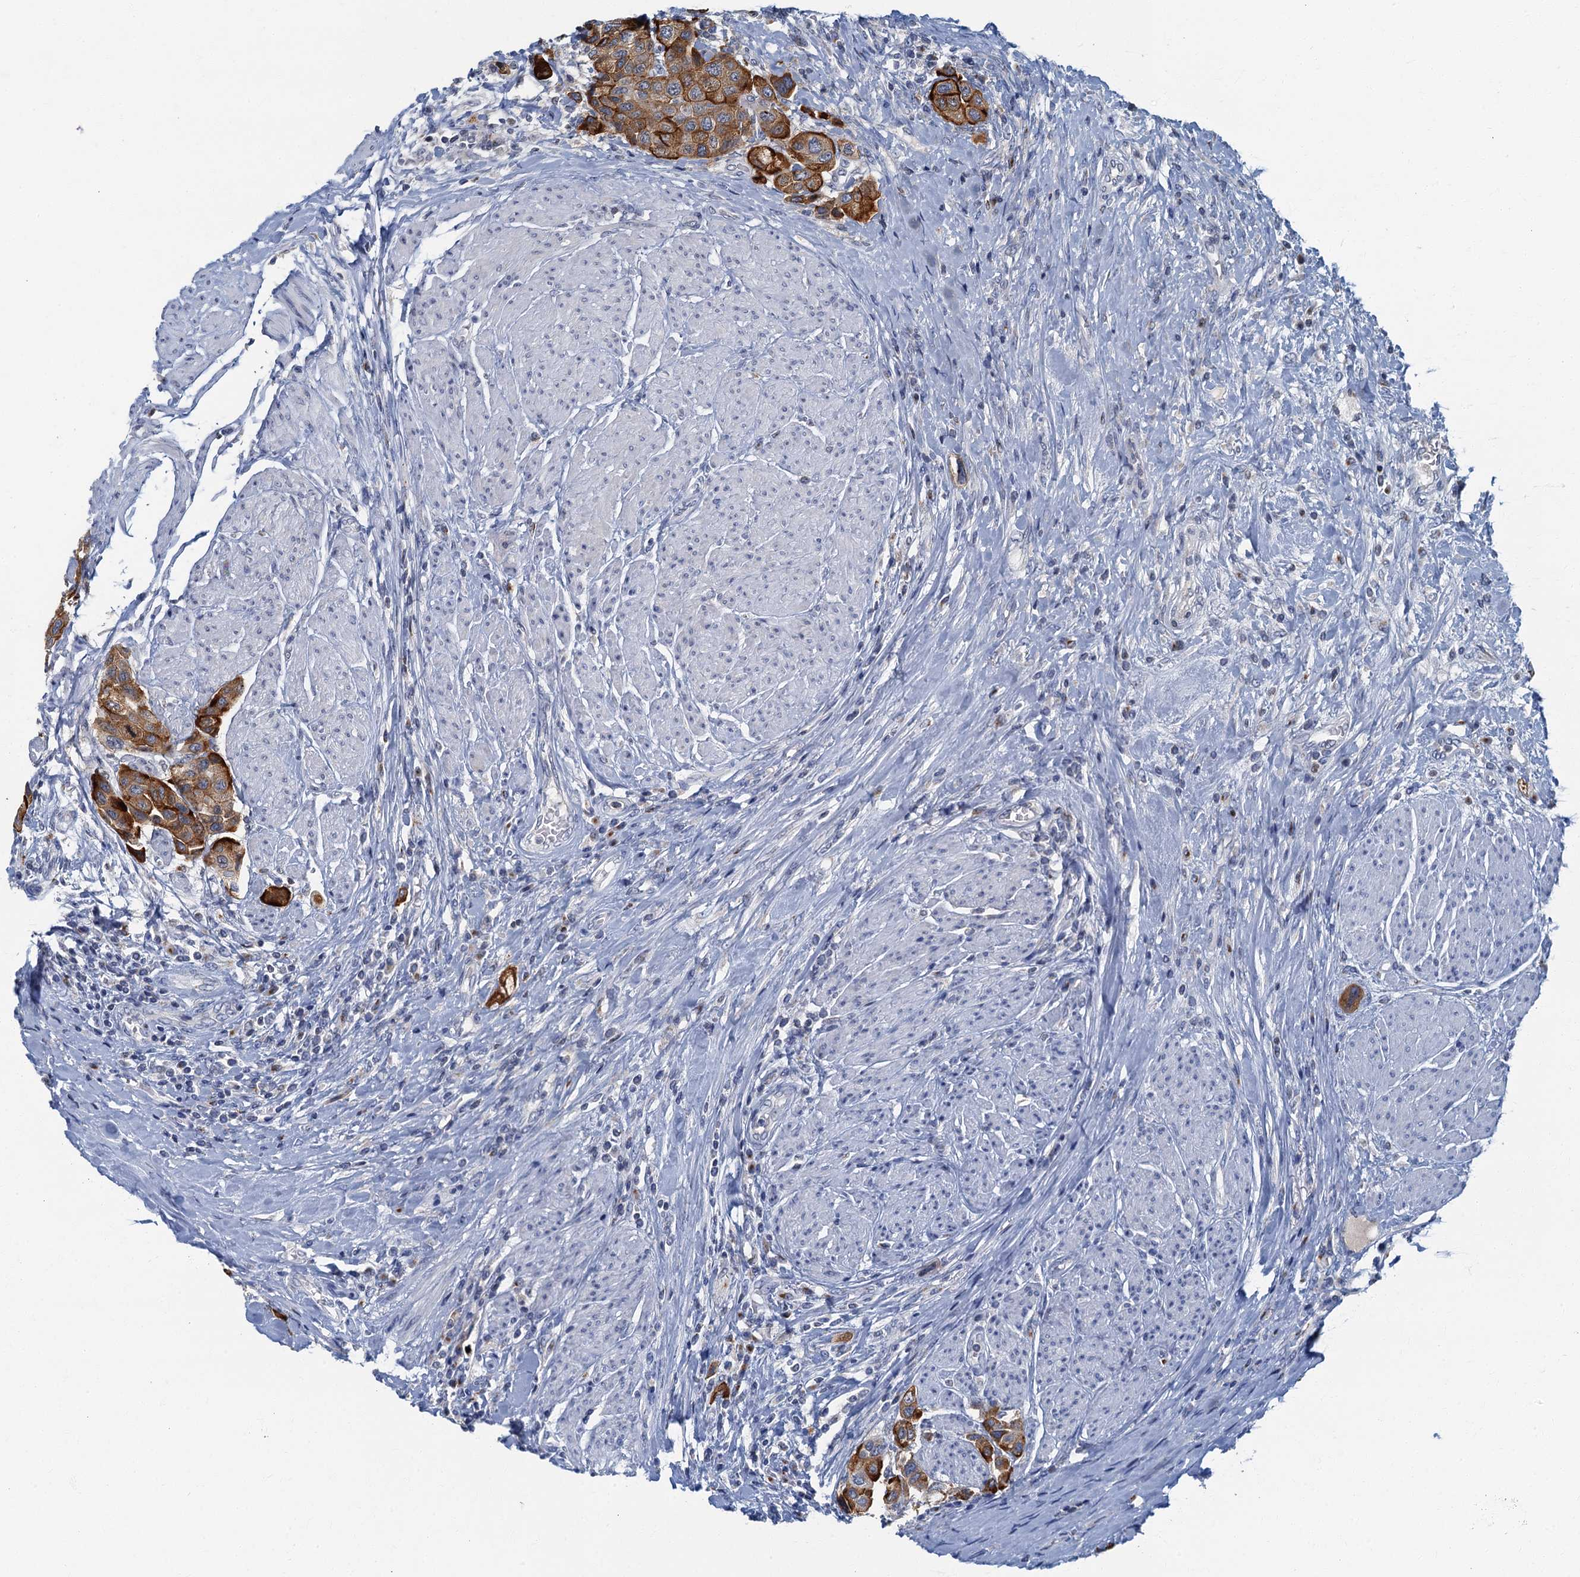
{"staining": {"intensity": "strong", "quantity": ">75%", "location": "cytoplasmic/membranous"}, "tissue": "urothelial cancer", "cell_type": "Tumor cells", "image_type": "cancer", "snomed": [{"axis": "morphology", "description": "Urothelial carcinoma, High grade"}, {"axis": "topography", "description": "Urinary bladder"}], "caption": "High-grade urothelial carcinoma was stained to show a protein in brown. There is high levels of strong cytoplasmic/membranous expression in approximately >75% of tumor cells. (brown staining indicates protein expression, while blue staining denotes nuclei).", "gene": "LYPD3", "patient": {"sex": "male", "age": 50}}